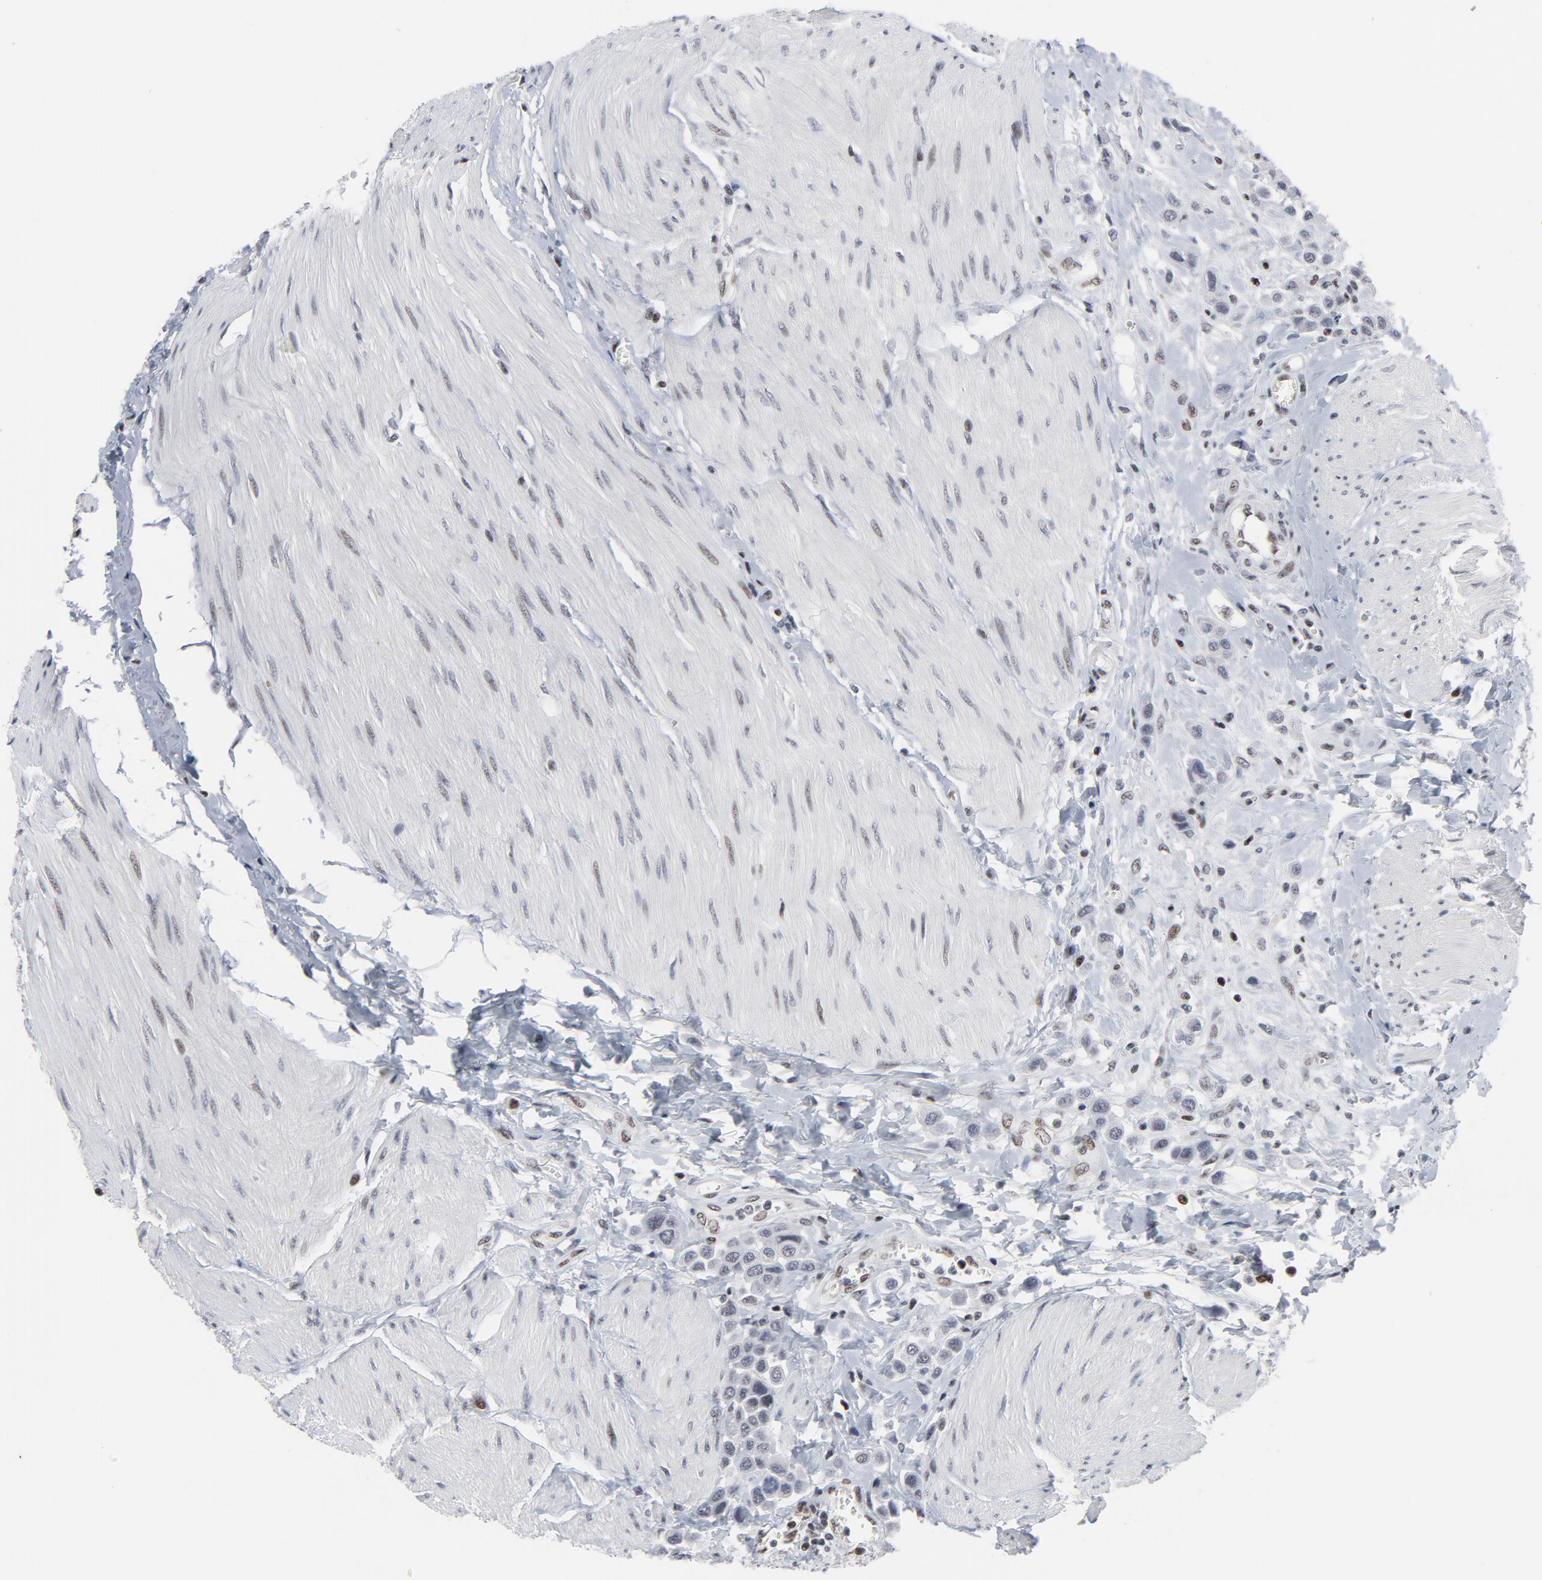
{"staining": {"intensity": "weak", "quantity": "25%-75%", "location": "nuclear"}, "tissue": "urothelial cancer", "cell_type": "Tumor cells", "image_type": "cancer", "snomed": [{"axis": "morphology", "description": "Urothelial carcinoma, High grade"}, {"axis": "topography", "description": "Urinary bladder"}], "caption": "Urothelial carcinoma (high-grade) stained with a protein marker shows weak staining in tumor cells.", "gene": "GABPA", "patient": {"sex": "male", "age": 50}}